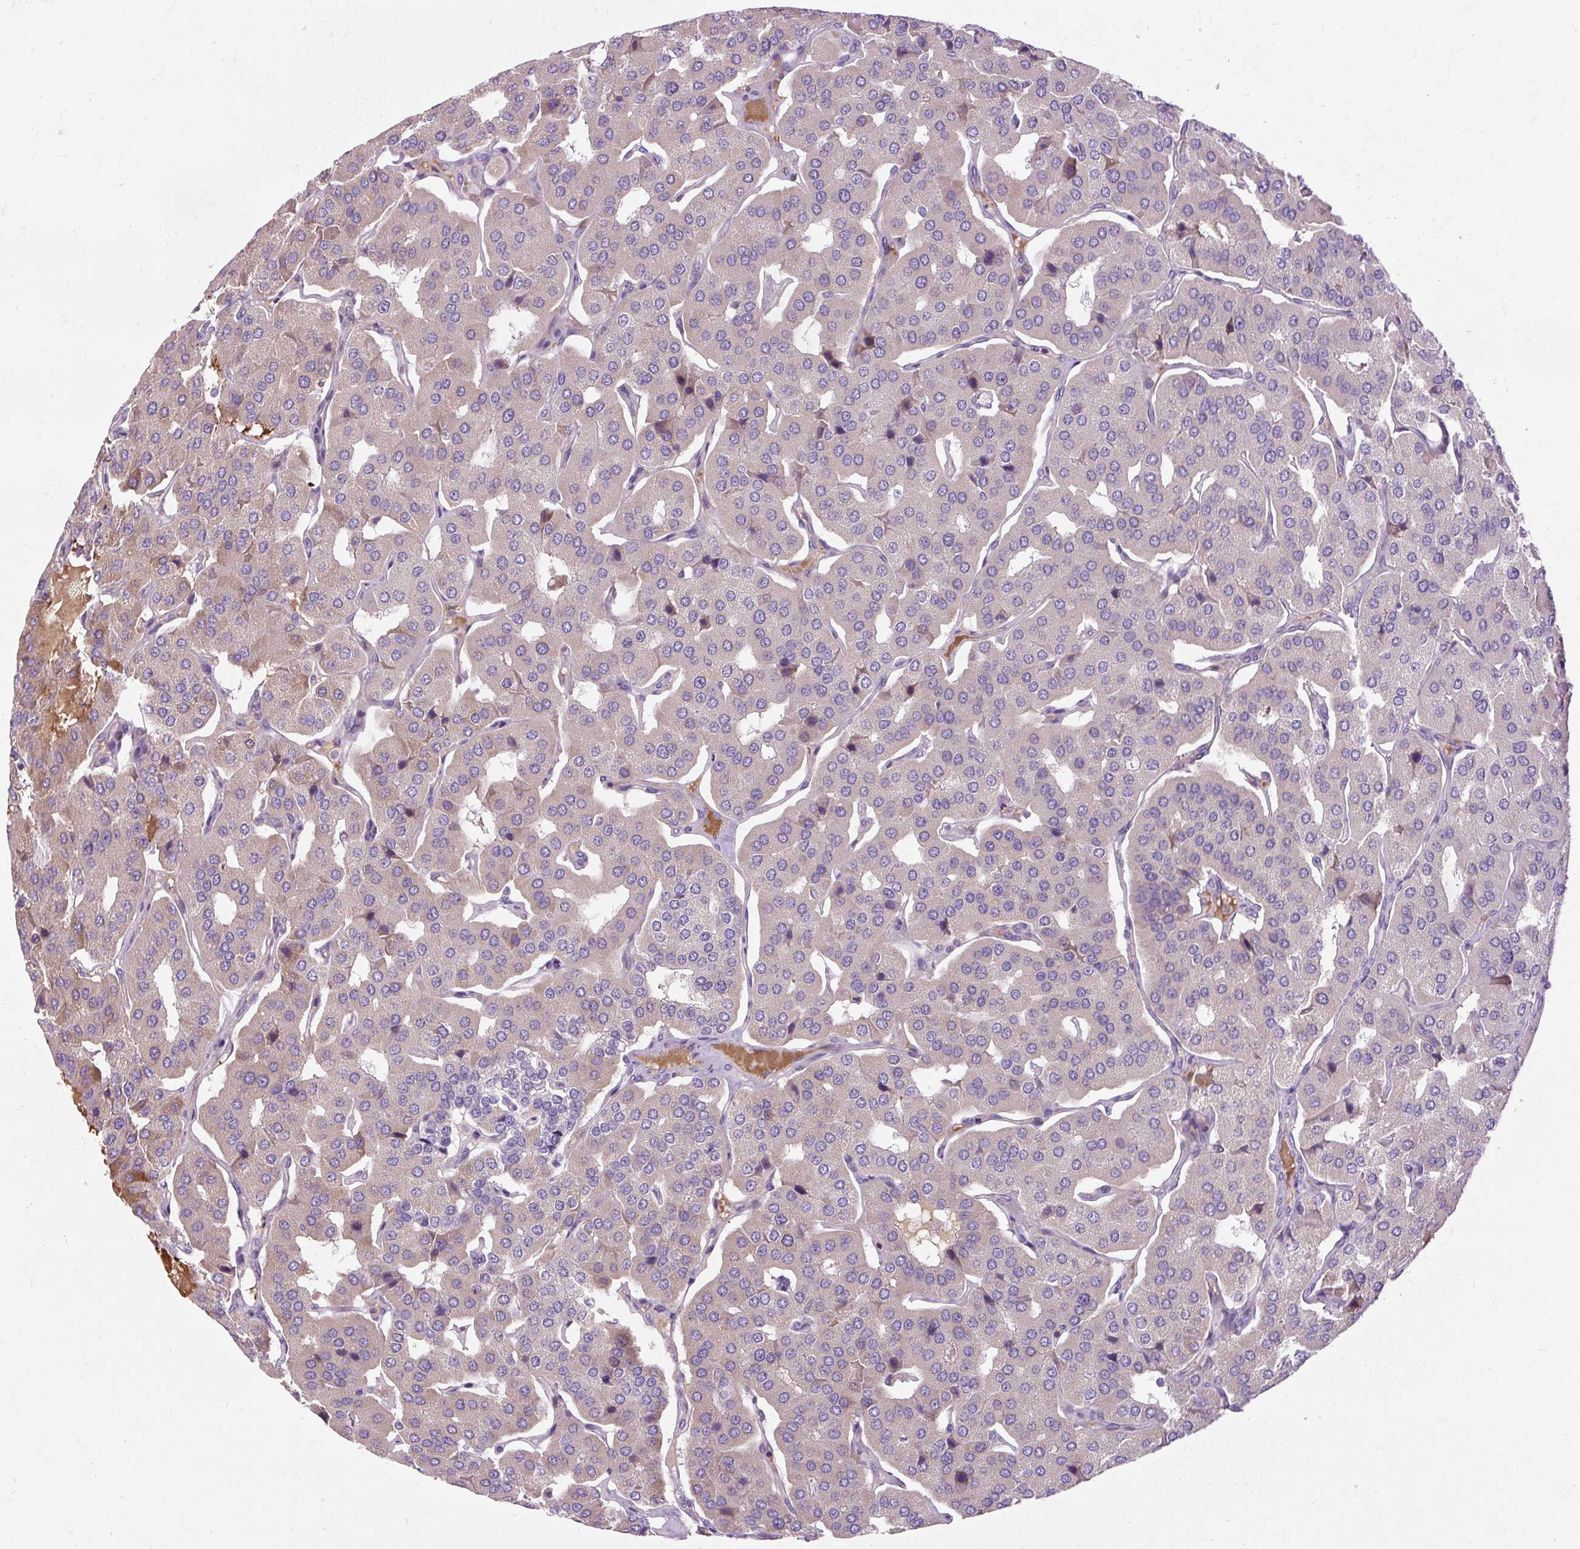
{"staining": {"intensity": "weak", "quantity": "<25%", "location": "cytoplasmic/membranous"}, "tissue": "parathyroid gland", "cell_type": "Glandular cells", "image_type": "normal", "snomed": [{"axis": "morphology", "description": "Normal tissue, NOS"}, {"axis": "morphology", "description": "Adenoma, NOS"}, {"axis": "topography", "description": "Parathyroid gland"}], "caption": "Micrograph shows no significant protein positivity in glandular cells of unremarkable parathyroid gland. (Immunohistochemistry, brightfield microscopy, high magnification).", "gene": "ARRDC2", "patient": {"sex": "female", "age": 86}}